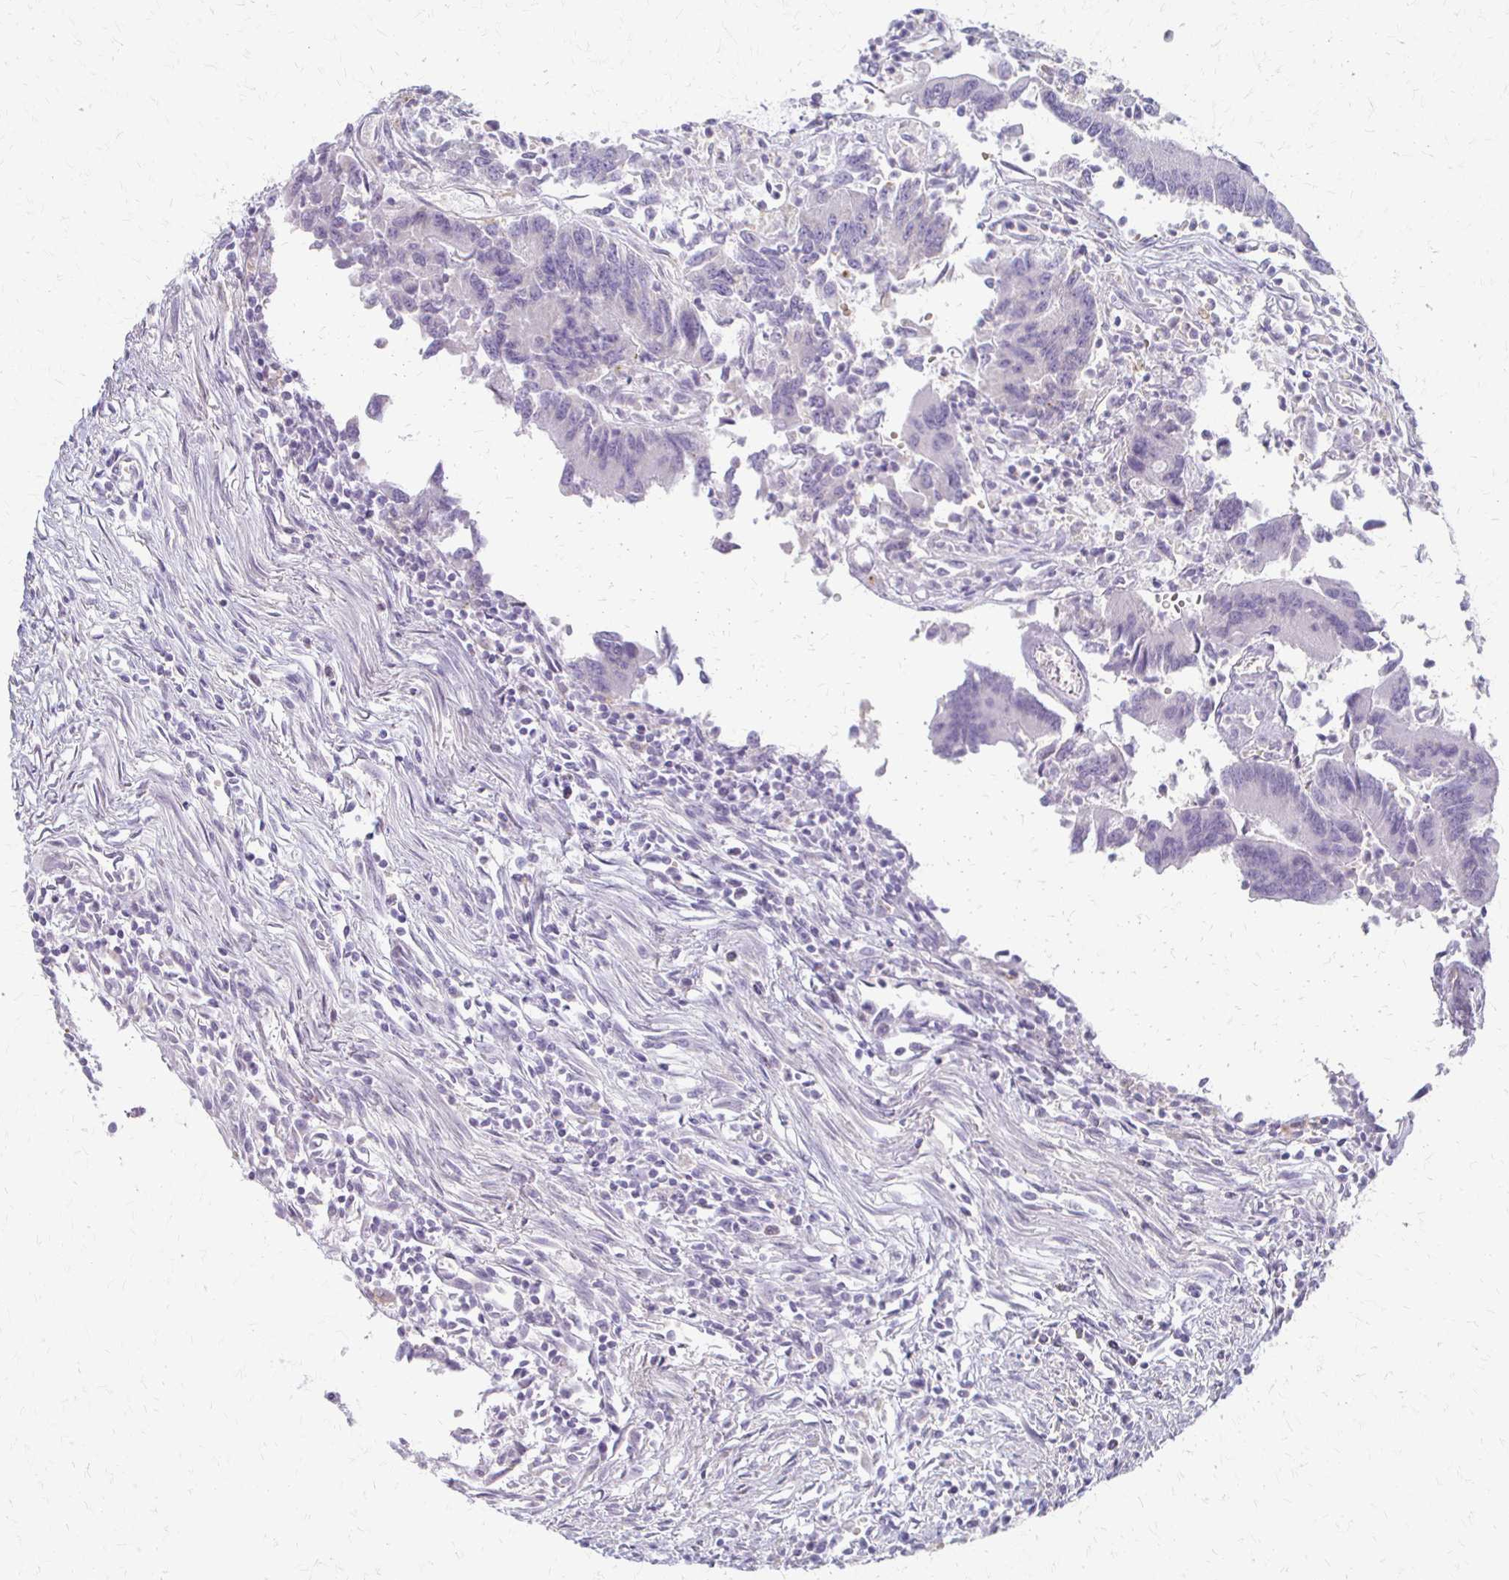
{"staining": {"intensity": "negative", "quantity": "none", "location": "none"}, "tissue": "colorectal cancer", "cell_type": "Tumor cells", "image_type": "cancer", "snomed": [{"axis": "morphology", "description": "Adenocarcinoma, NOS"}, {"axis": "topography", "description": "Colon"}], "caption": "Human adenocarcinoma (colorectal) stained for a protein using immunohistochemistry (IHC) displays no positivity in tumor cells.", "gene": "ACP5", "patient": {"sex": "female", "age": 67}}